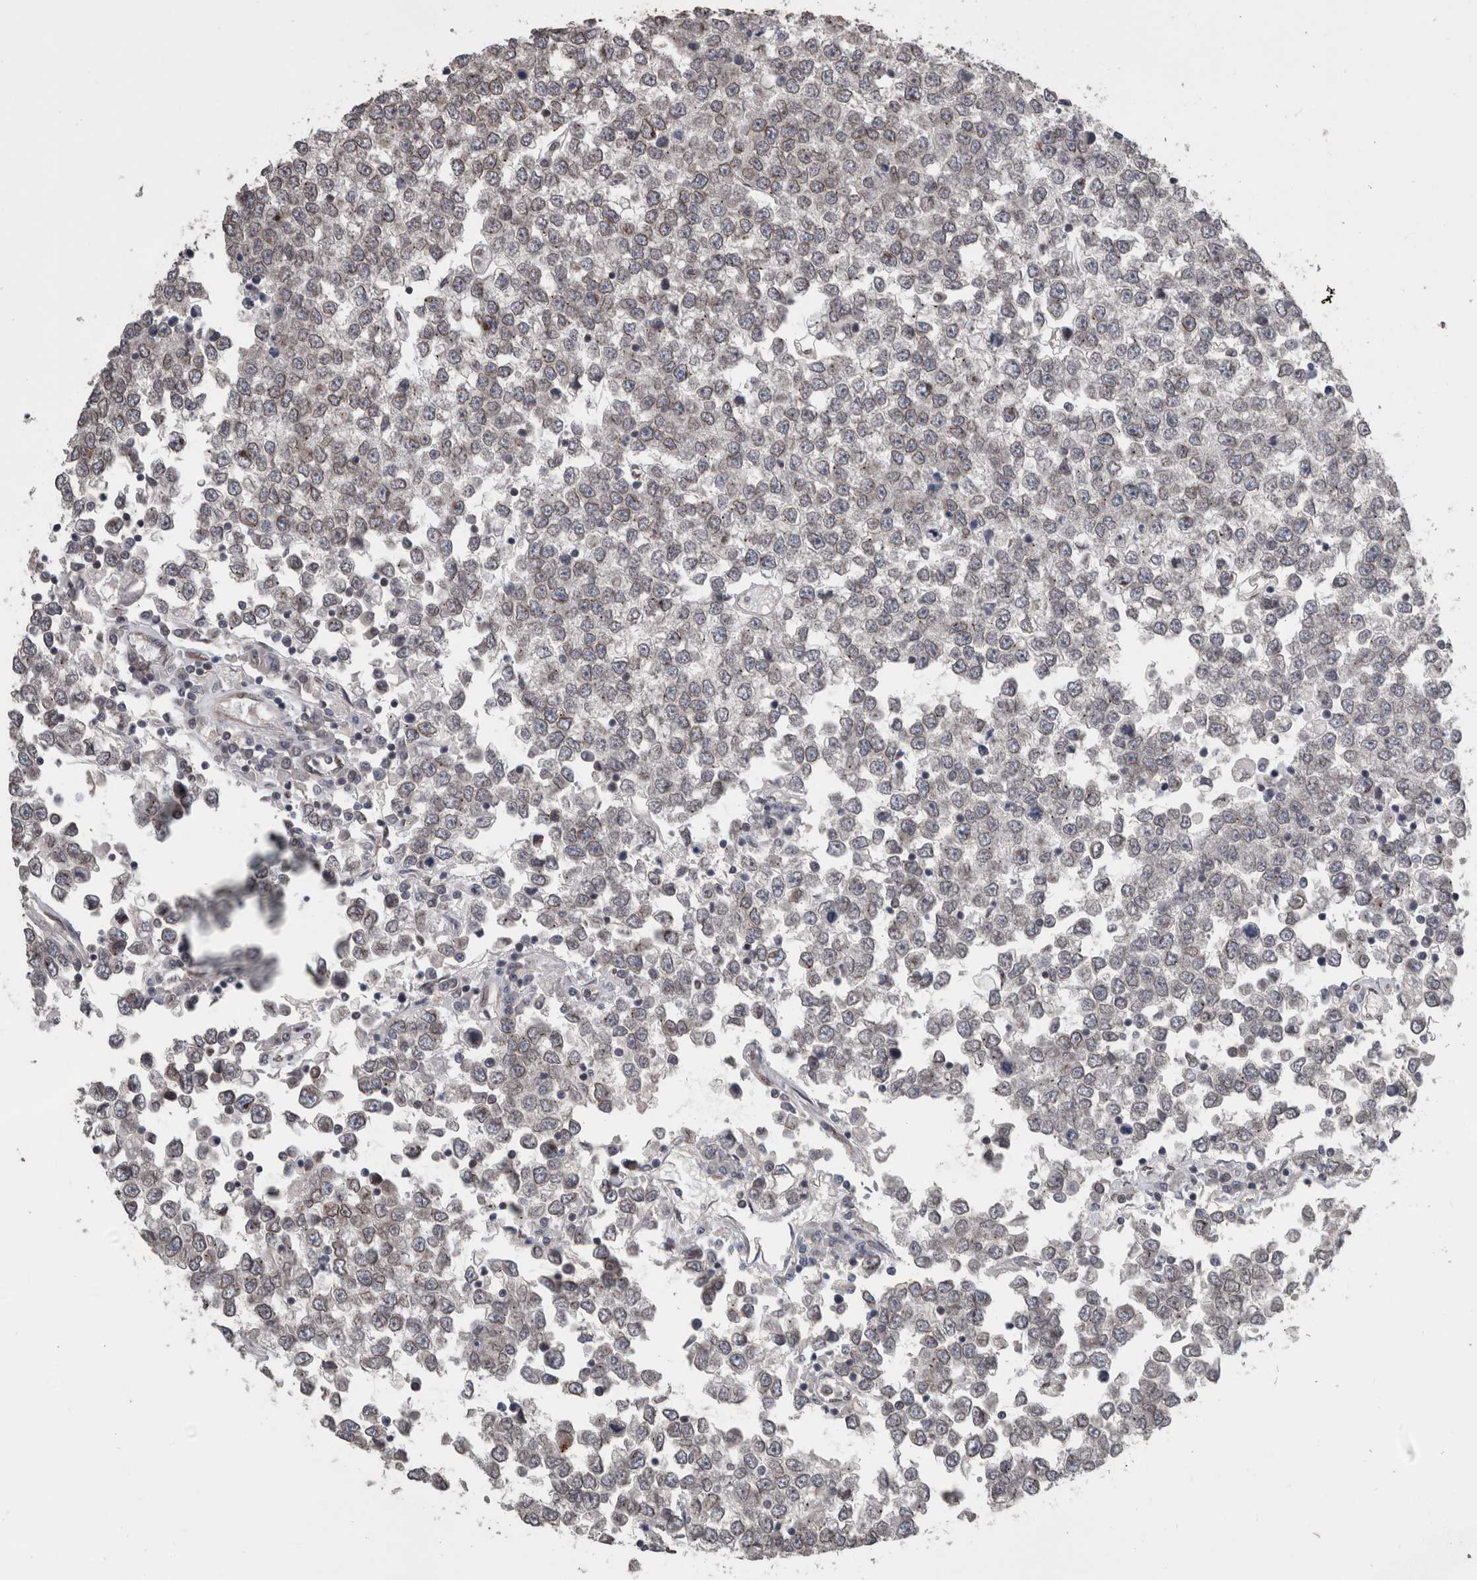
{"staining": {"intensity": "weak", "quantity": ">75%", "location": "cytoplasmic/membranous,nuclear"}, "tissue": "testis cancer", "cell_type": "Tumor cells", "image_type": "cancer", "snomed": [{"axis": "morphology", "description": "Seminoma, NOS"}, {"axis": "topography", "description": "Testis"}], "caption": "Tumor cells exhibit weak cytoplasmic/membranous and nuclear staining in about >75% of cells in testis cancer (seminoma).", "gene": "RANBP2", "patient": {"sex": "male", "age": 65}}